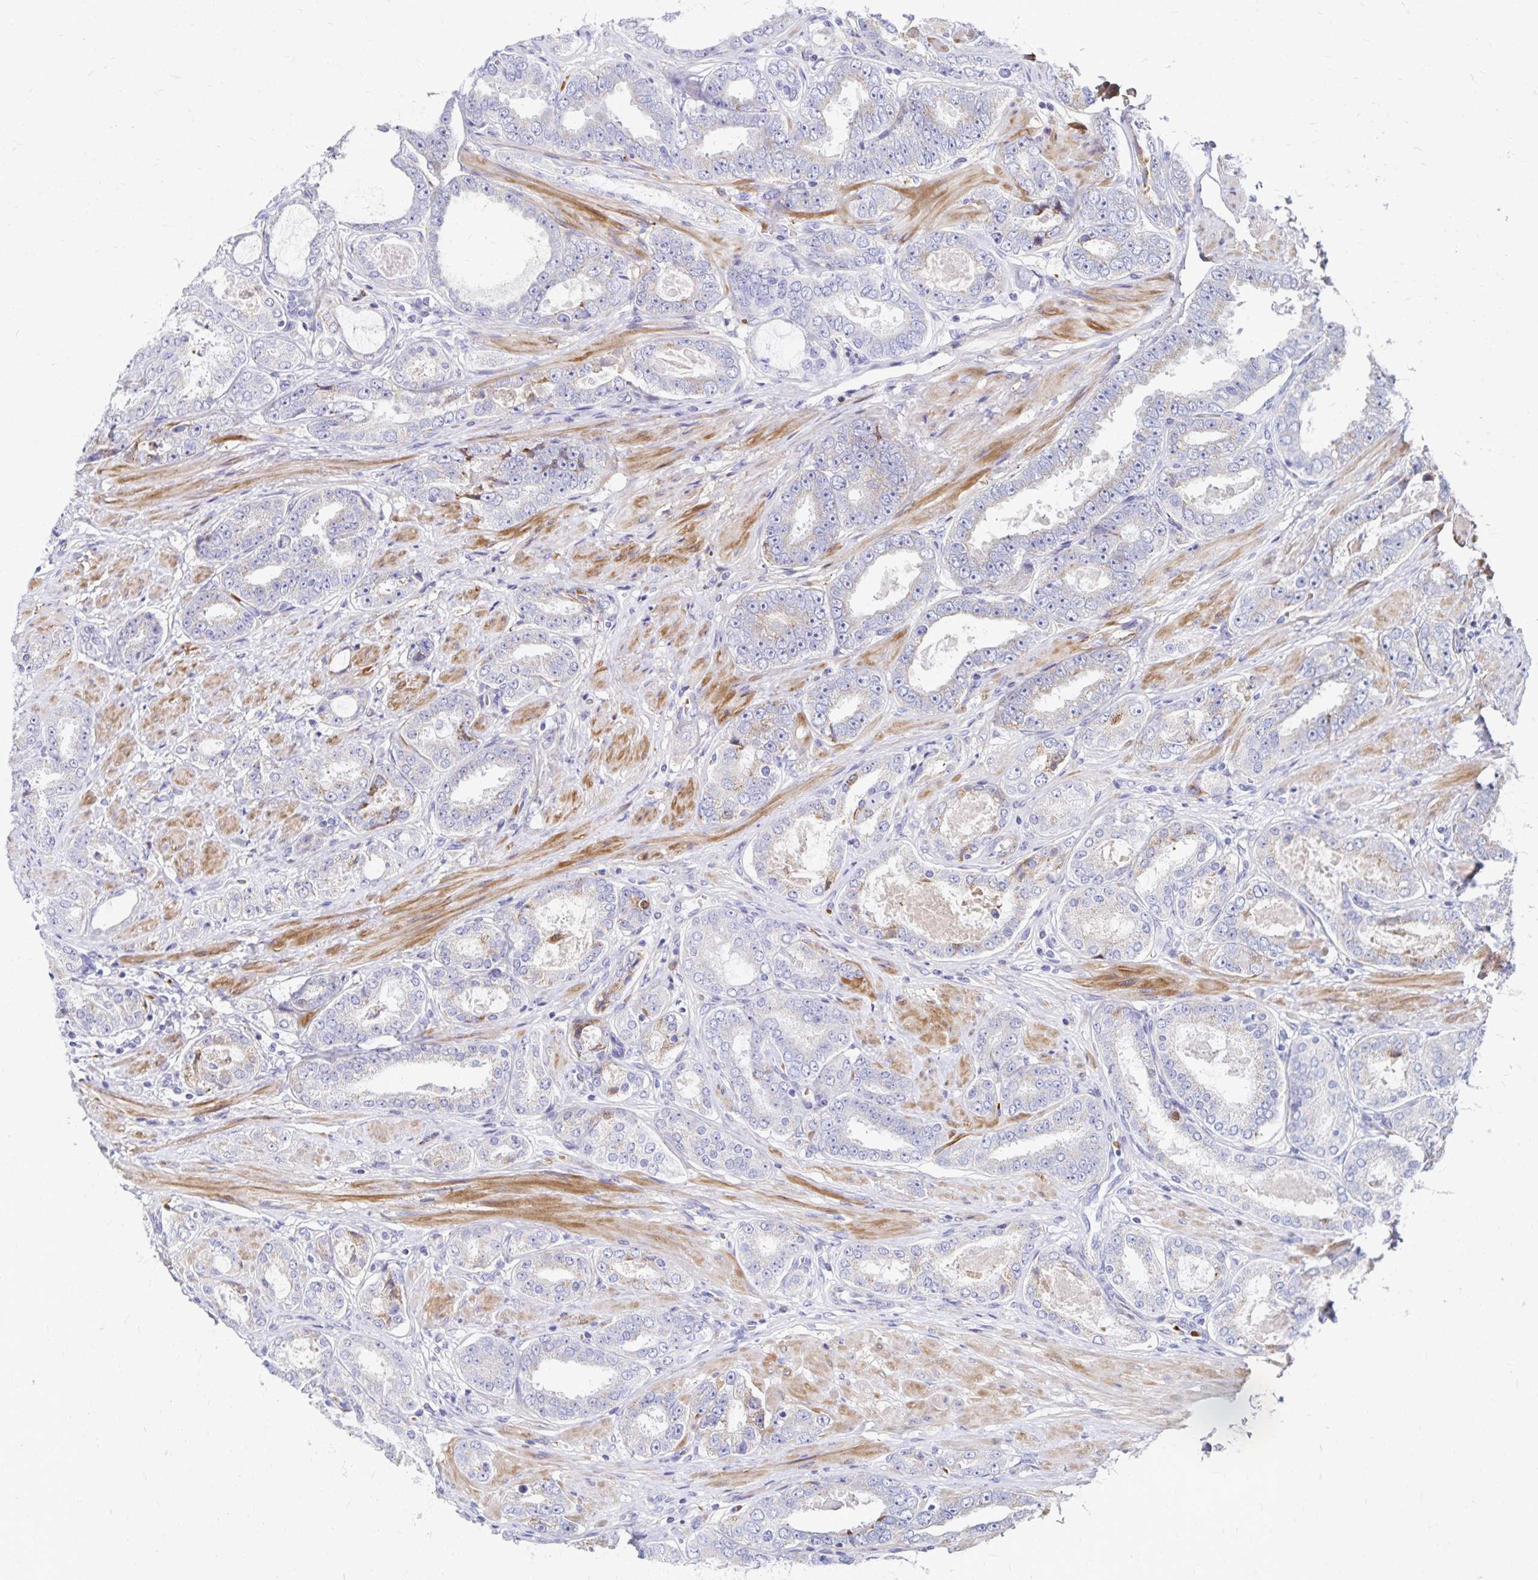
{"staining": {"intensity": "negative", "quantity": "none", "location": "none"}, "tissue": "prostate cancer", "cell_type": "Tumor cells", "image_type": "cancer", "snomed": [{"axis": "morphology", "description": "Adenocarcinoma, High grade"}, {"axis": "topography", "description": "Prostate"}], "caption": "This image is of prostate cancer (adenocarcinoma (high-grade)) stained with IHC to label a protein in brown with the nuclei are counter-stained blue. There is no expression in tumor cells.", "gene": "NECAP1", "patient": {"sex": "male", "age": 63}}